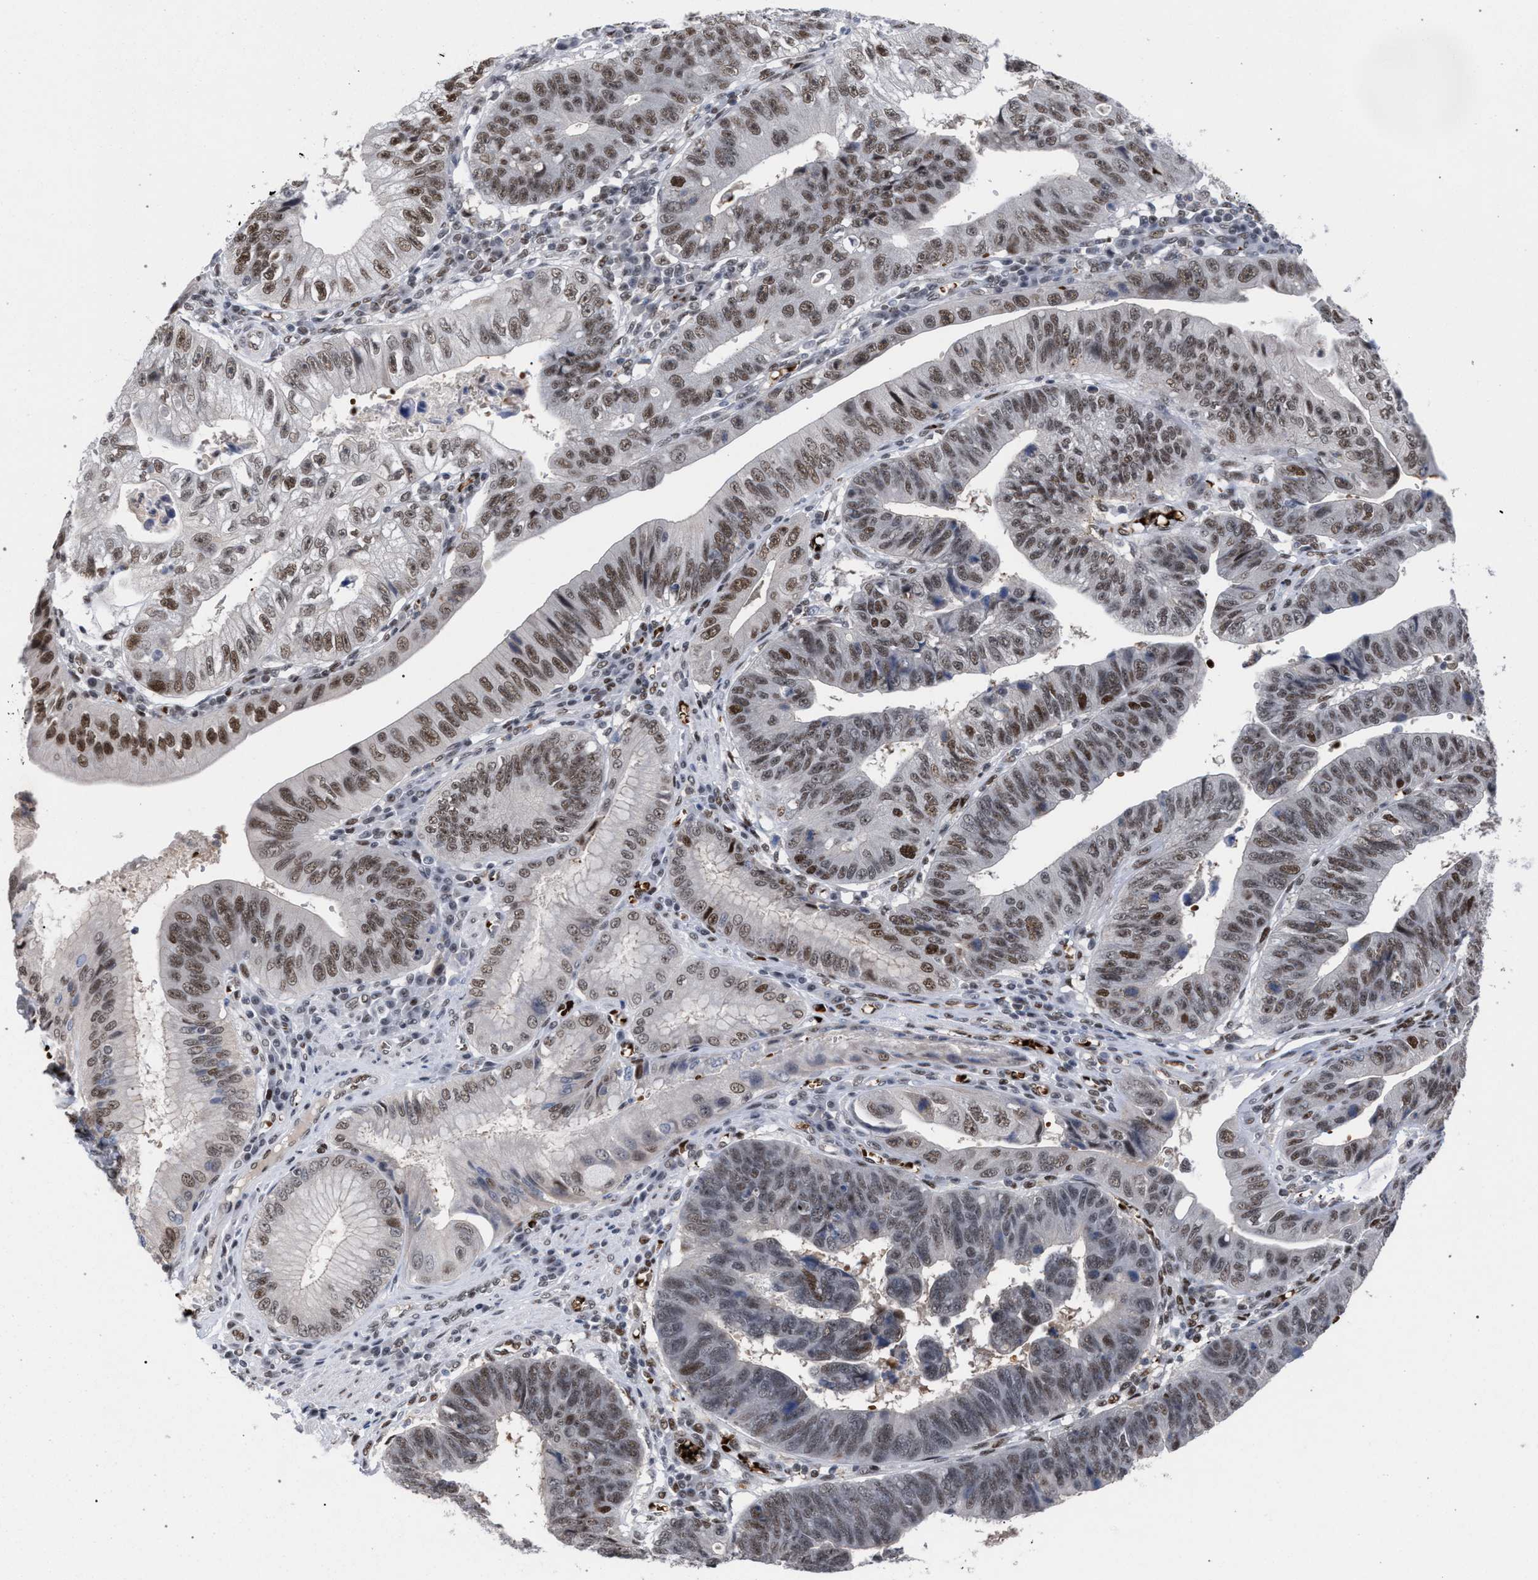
{"staining": {"intensity": "moderate", "quantity": "25%-75%", "location": "nuclear"}, "tissue": "stomach cancer", "cell_type": "Tumor cells", "image_type": "cancer", "snomed": [{"axis": "morphology", "description": "Adenocarcinoma, NOS"}, {"axis": "topography", "description": "Stomach"}], "caption": "There is medium levels of moderate nuclear staining in tumor cells of stomach cancer (adenocarcinoma), as demonstrated by immunohistochemical staining (brown color).", "gene": "SCAF4", "patient": {"sex": "male", "age": 59}}